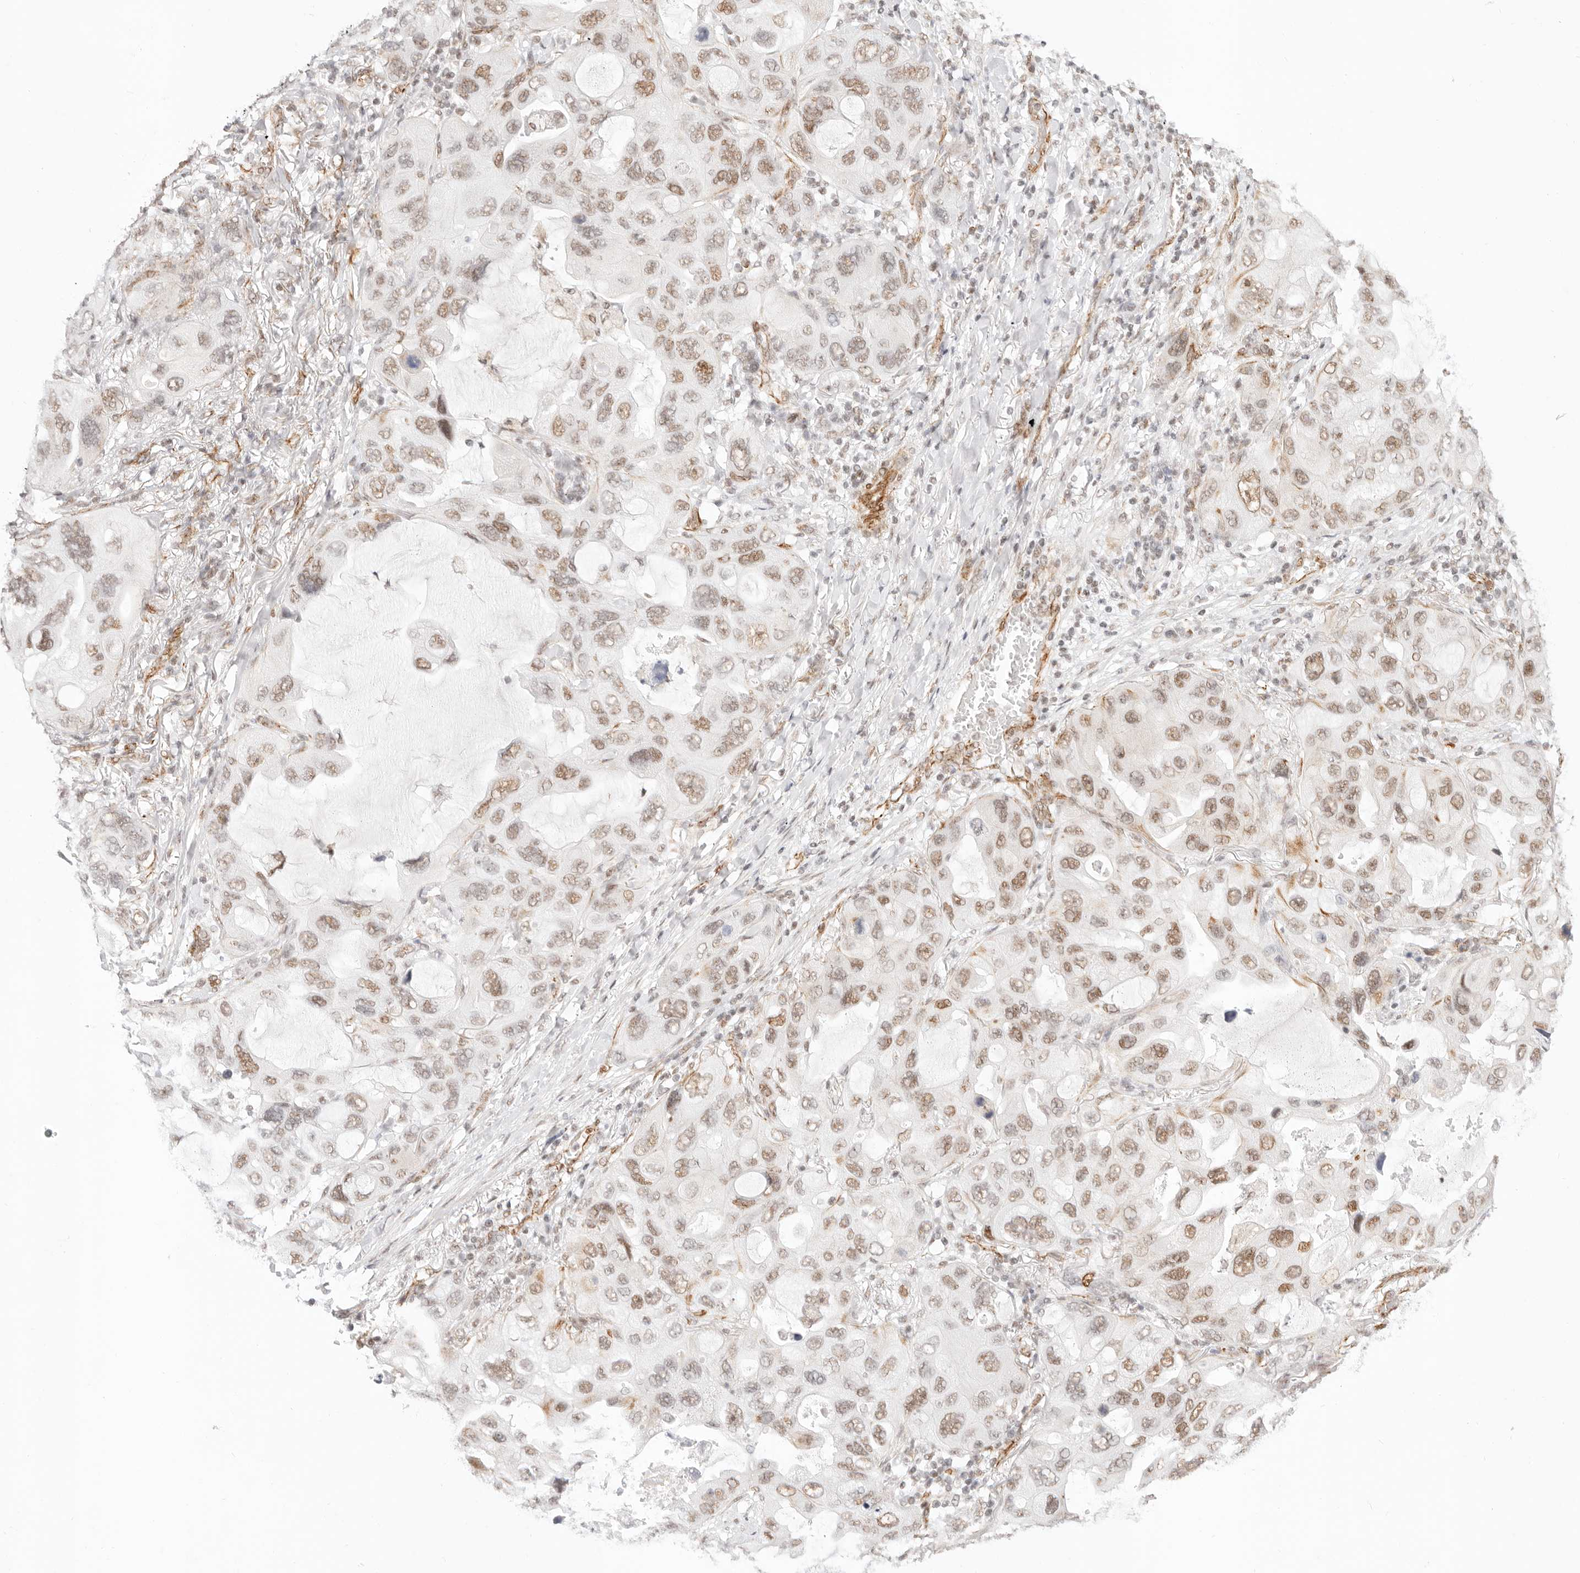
{"staining": {"intensity": "moderate", "quantity": ">75%", "location": "nuclear"}, "tissue": "lung cancer", "cell_type": "Tumor cells", "image_type": "cancer", "snomed": [{"axis": "morphology", "description": "Squamous cell carcinoma, NOS"}, {"axis": "topography", "description": "Lung"}], "caption": "This histopathology image reveals immunohistochemistry (IHC) staining of squamous cell carcinoma (lung), with medium moderate nuclear positivity in about >75% of tumor cells.", "gene": "ZC3H11A", "patient": {"sex": "female", "age": 73}}